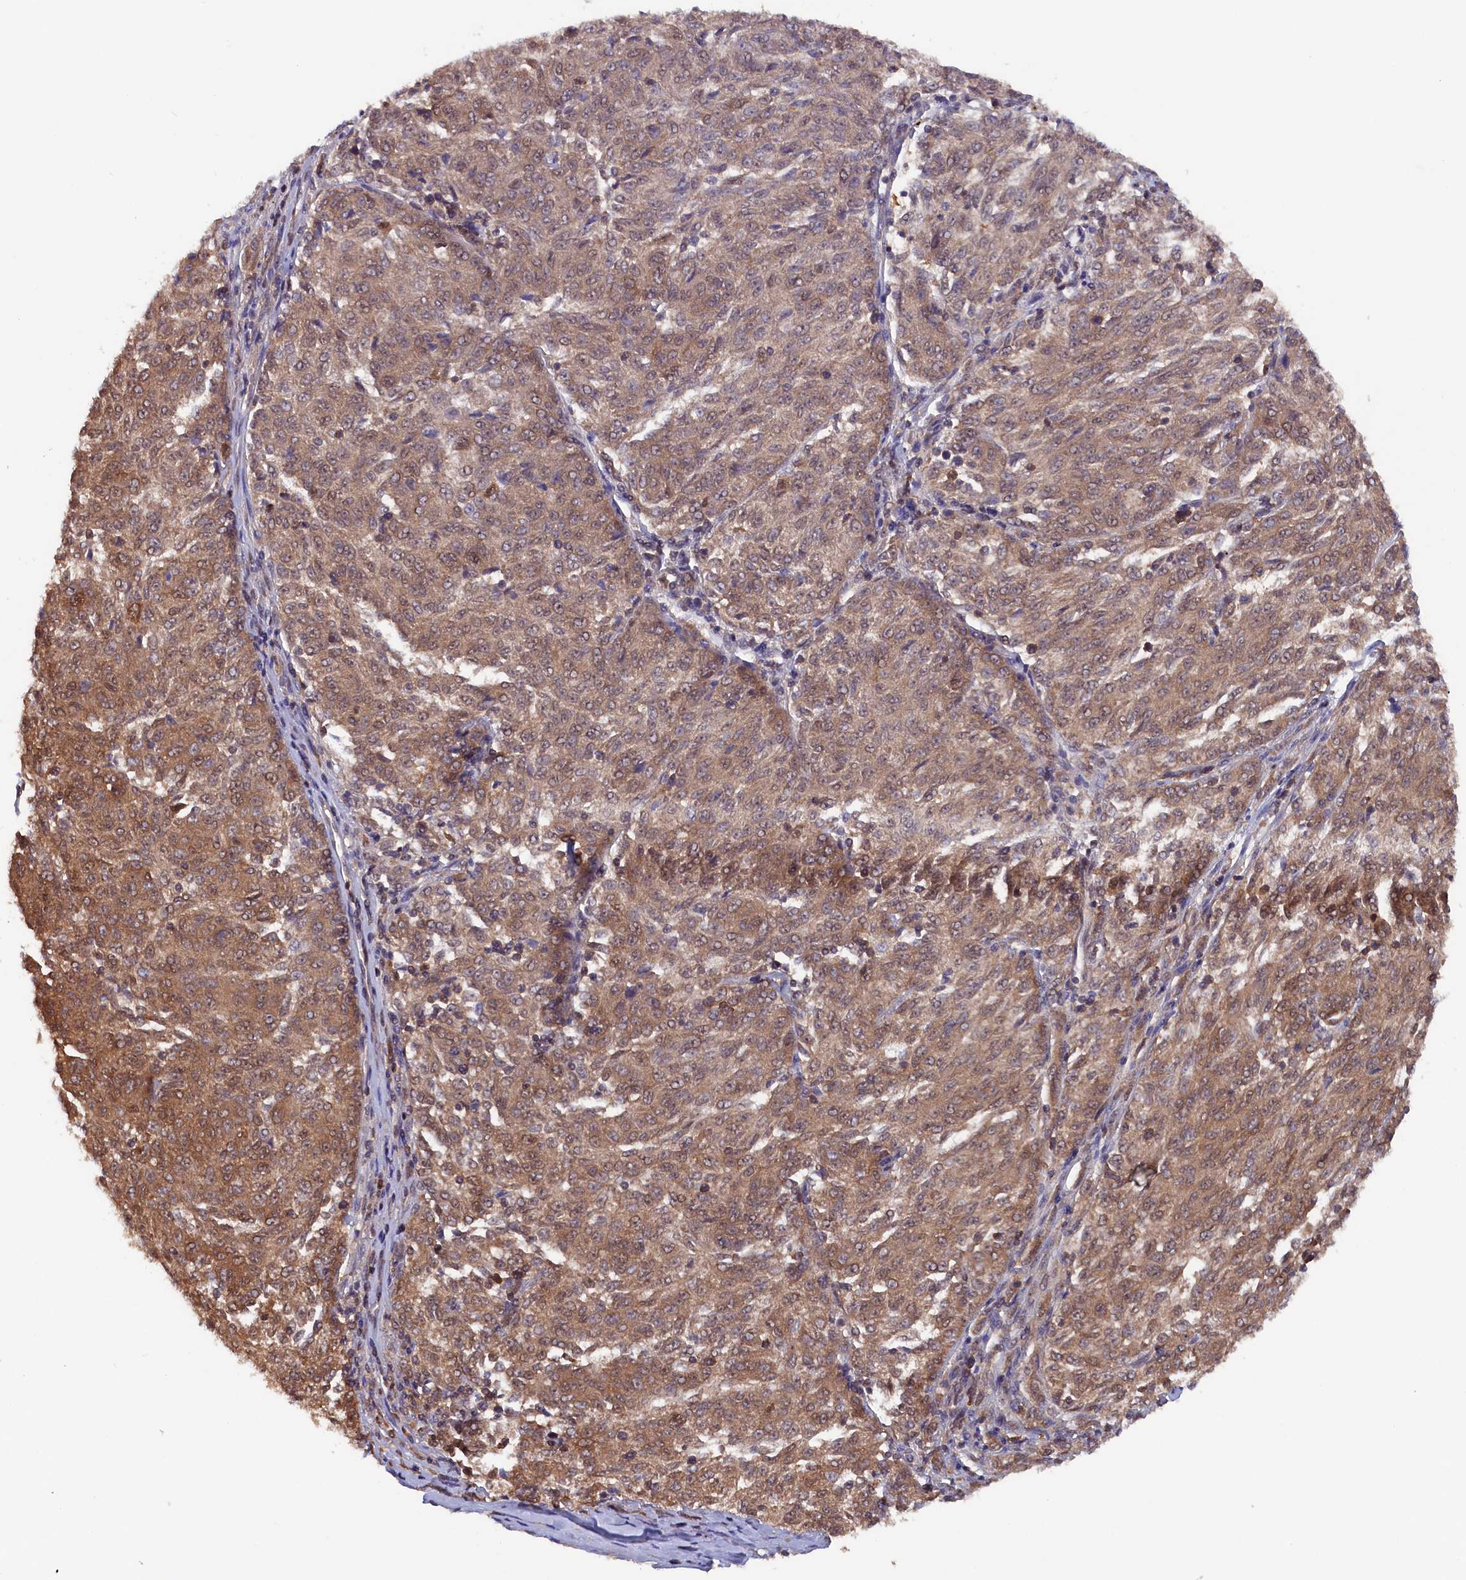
{"staining": {"intensity": "moderate", "quantity": ">75%", "location": "cytoplasmic/membranous"}, "tissue": "melanoma", "cell_type": "Tumor cells", "image_type": "cancer", "snomed": [{"axis": "morphology", "description": "Malignant melanoma, NOS"}, {"axis": "topography", "description": "Skin"}], "caption": "Malignant melanoma stained for a protein (brown) reveals moderate cytoplasmic/membranous positive expression in approximately >75% of tumor cells.", "gene": "JPT2", "patient": {"sex": "female", "age": 72}}